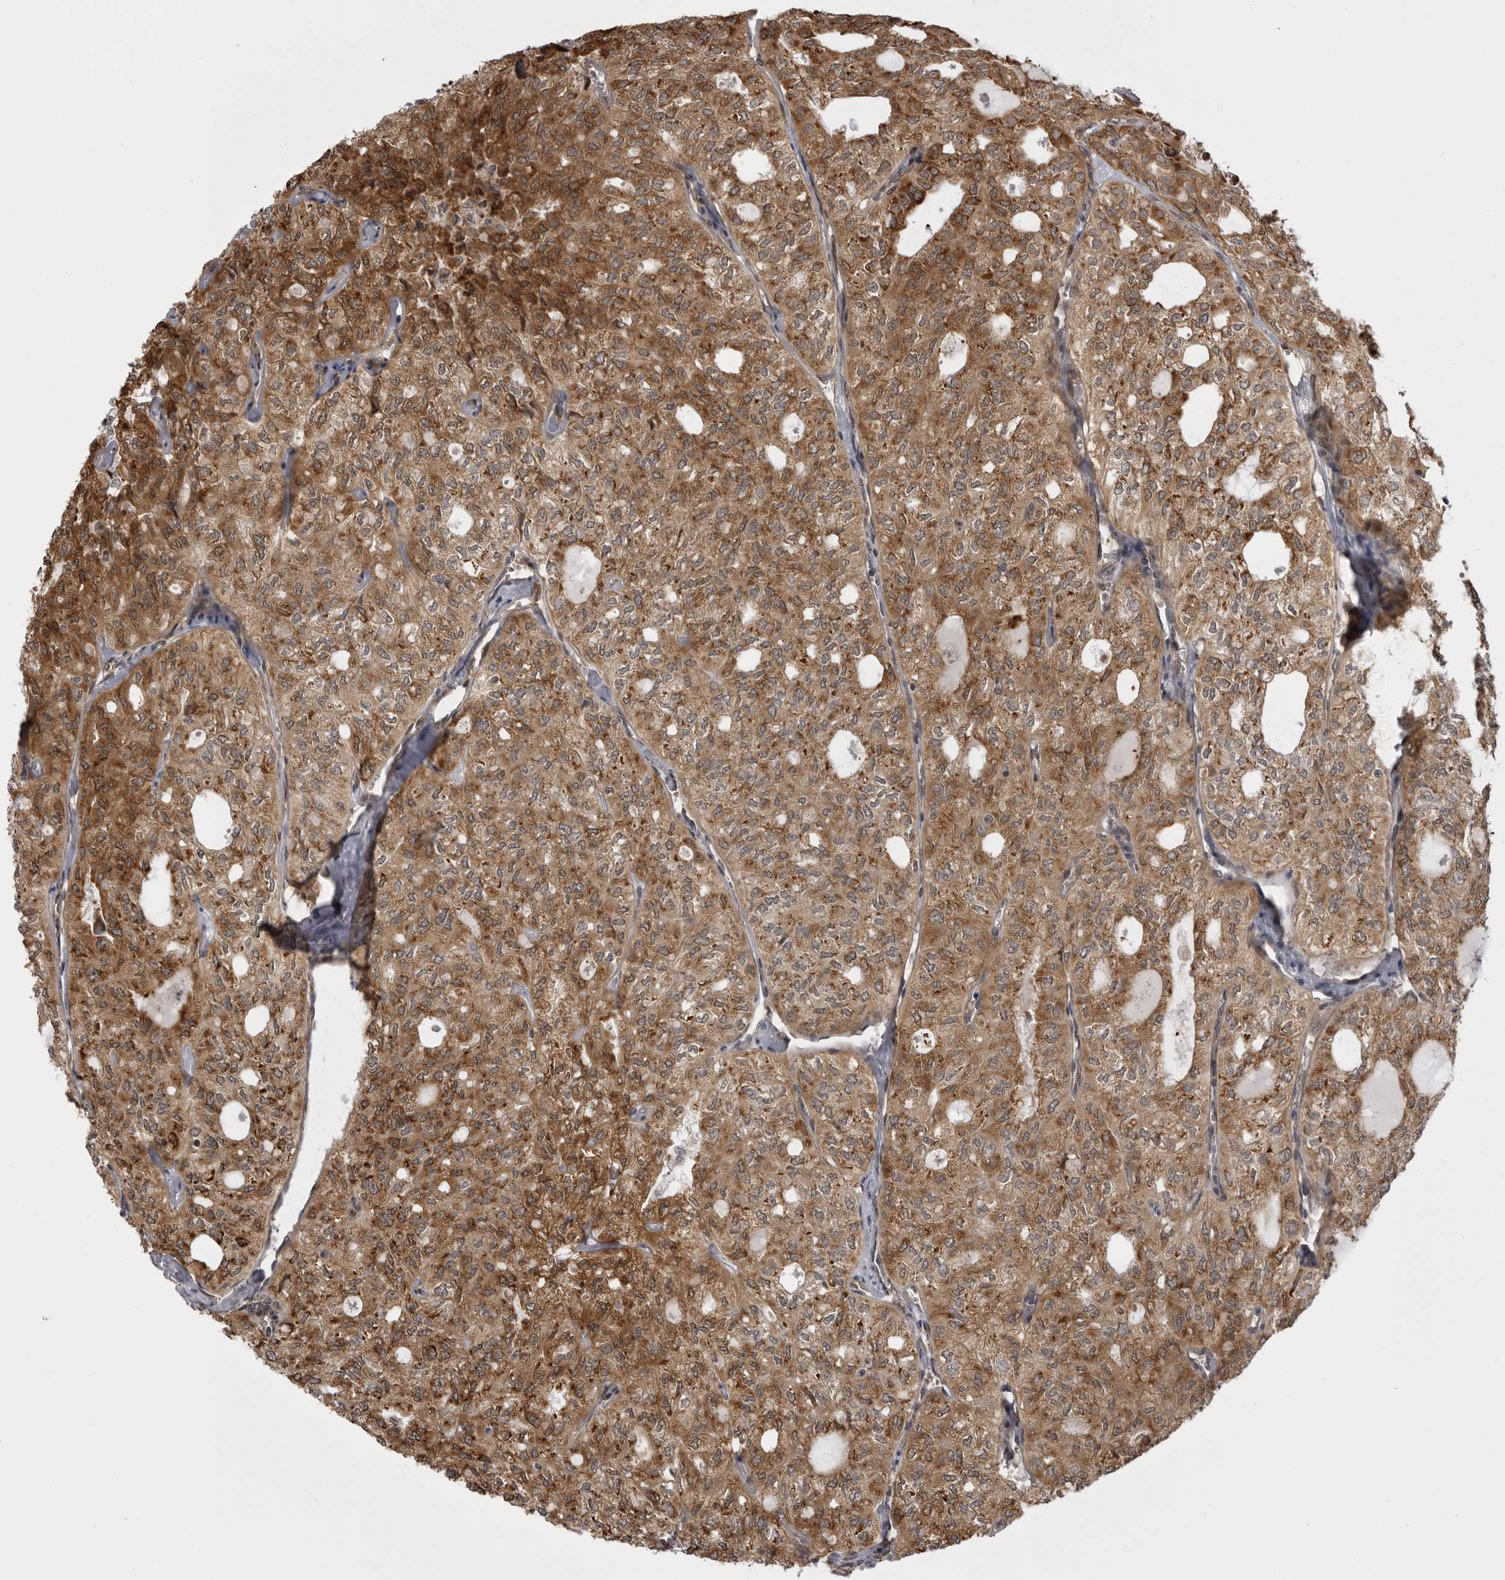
{"staining": {"intensity": "strong", "quantity": ">75%", "location": "cytoplasmic/membranous"}, "tissue": "thyroid cancer", "cell_type": "Tumor cells", "image_type": "cancer", "snomed": [{"axis": "morphology", "description": "Follicular adenoma carcinoma, NOS"}, {"axis": "topography", "description": "Thyroid gland"}], "caption": "Tumor cells display strong cytoplasmic/membranous positivity in about >75% of cells in thyroid follicular adenoma carcinoma. The staining was performed using DAB (3,3'-diaminobenzidine) to visualize the protein expression in brown, while the nuclei were stained in blue with hematoxylin (Magnification: 20x).", "gene": "DNAH14", "patient": {"sex": "male", "age": 75}}